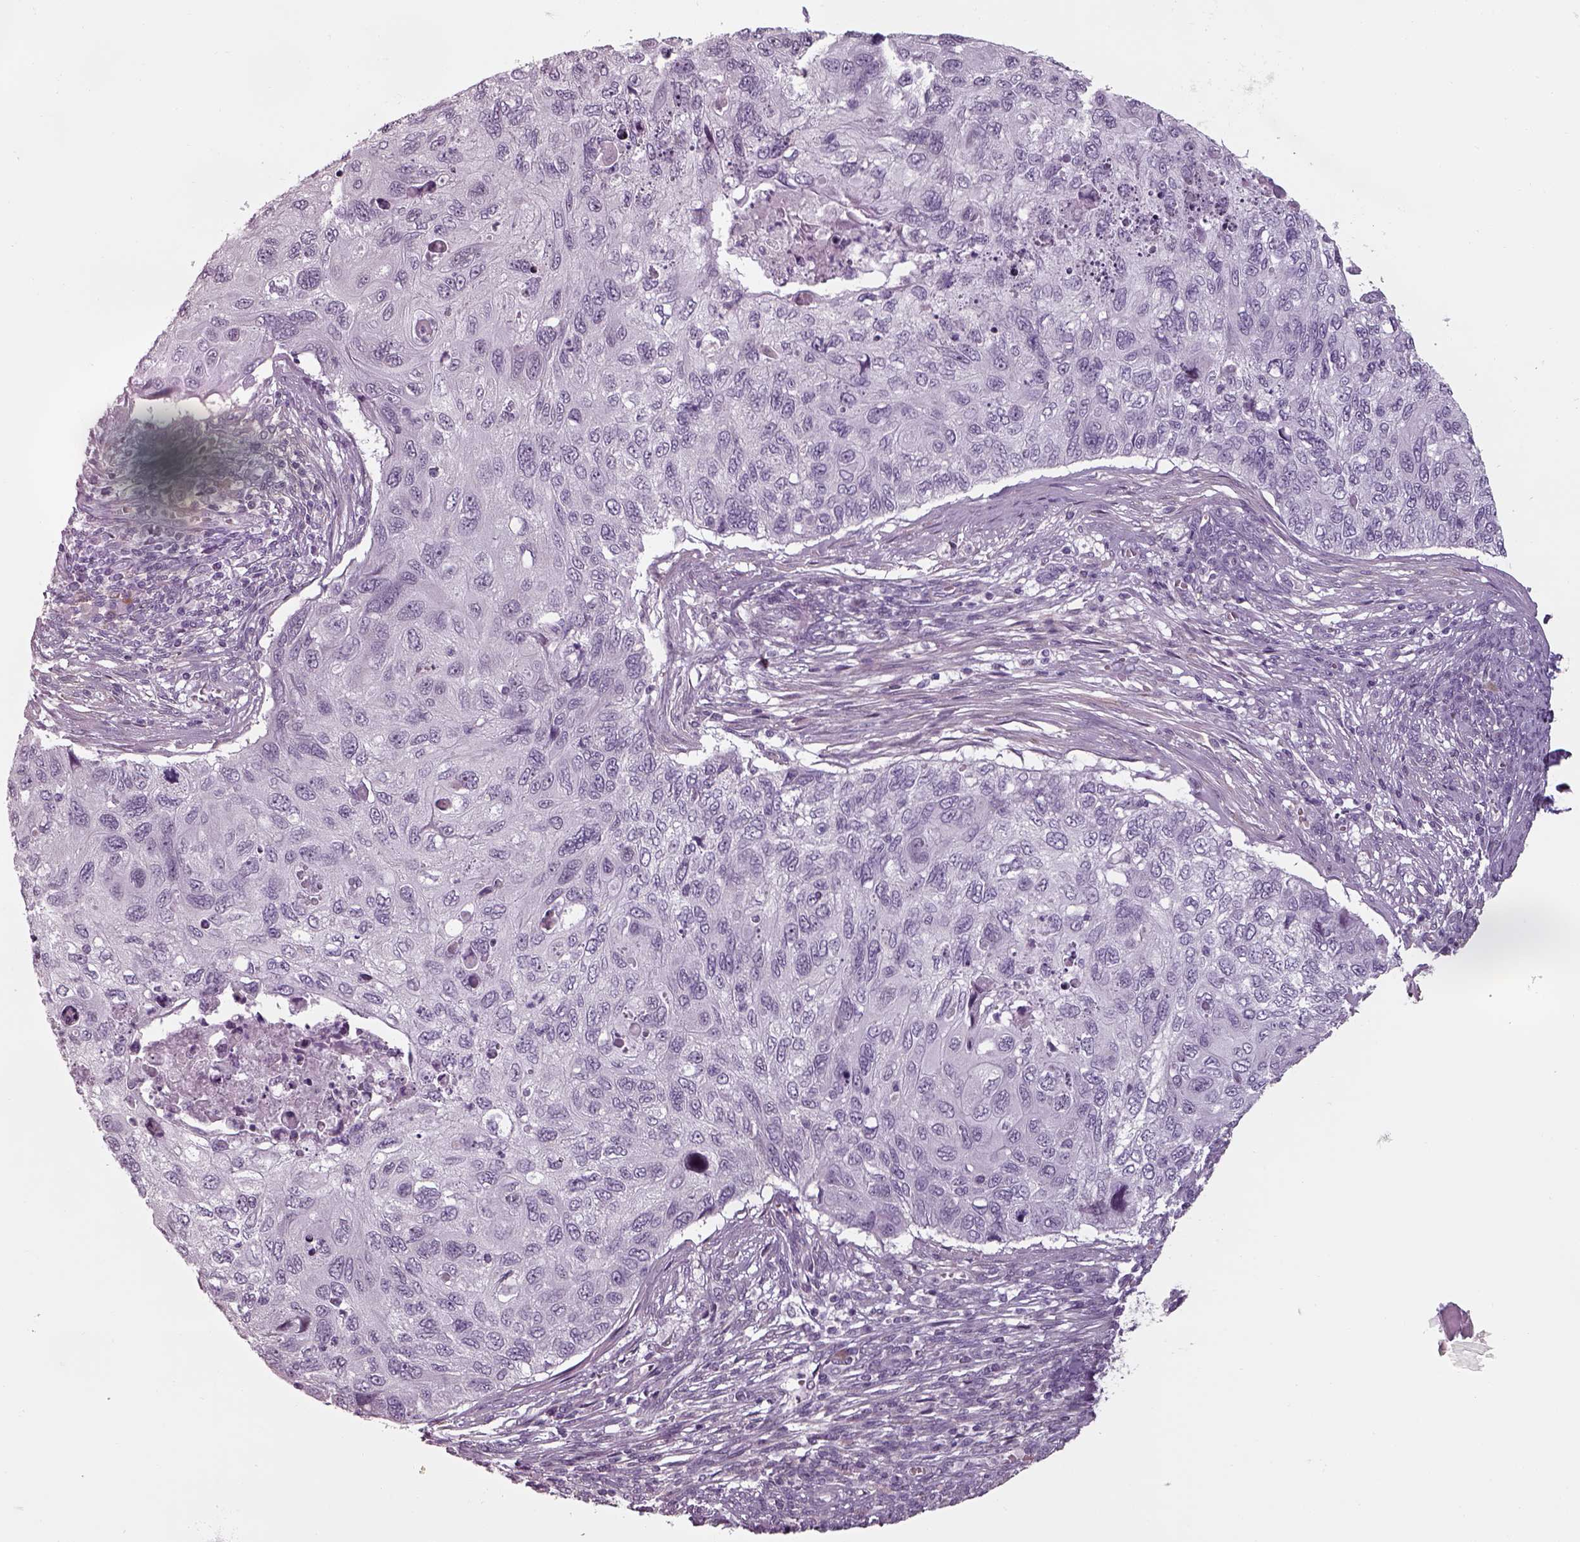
{"staining": {"intensity": "negative", "quantity": "none", "location": "none"}, "tissue": "cervical cancer", "cell_type": "Tumor cells", "image_type": "cancer", "snomed": [{"axis": "morphology", "description": "Squamous cell carcinoma, NOS"}, {"axis": "topography", "description": "Cervix"}], "caption": "High magnification brightfield microscopy of cervical squamous cell carcinoma stained with DAB (brown) and counterstained with hematoxylin (blue): tumor cells show no significant positivity.", "gene": "SEPTIN14", "patient": {"sex": "female", "age": 70}}